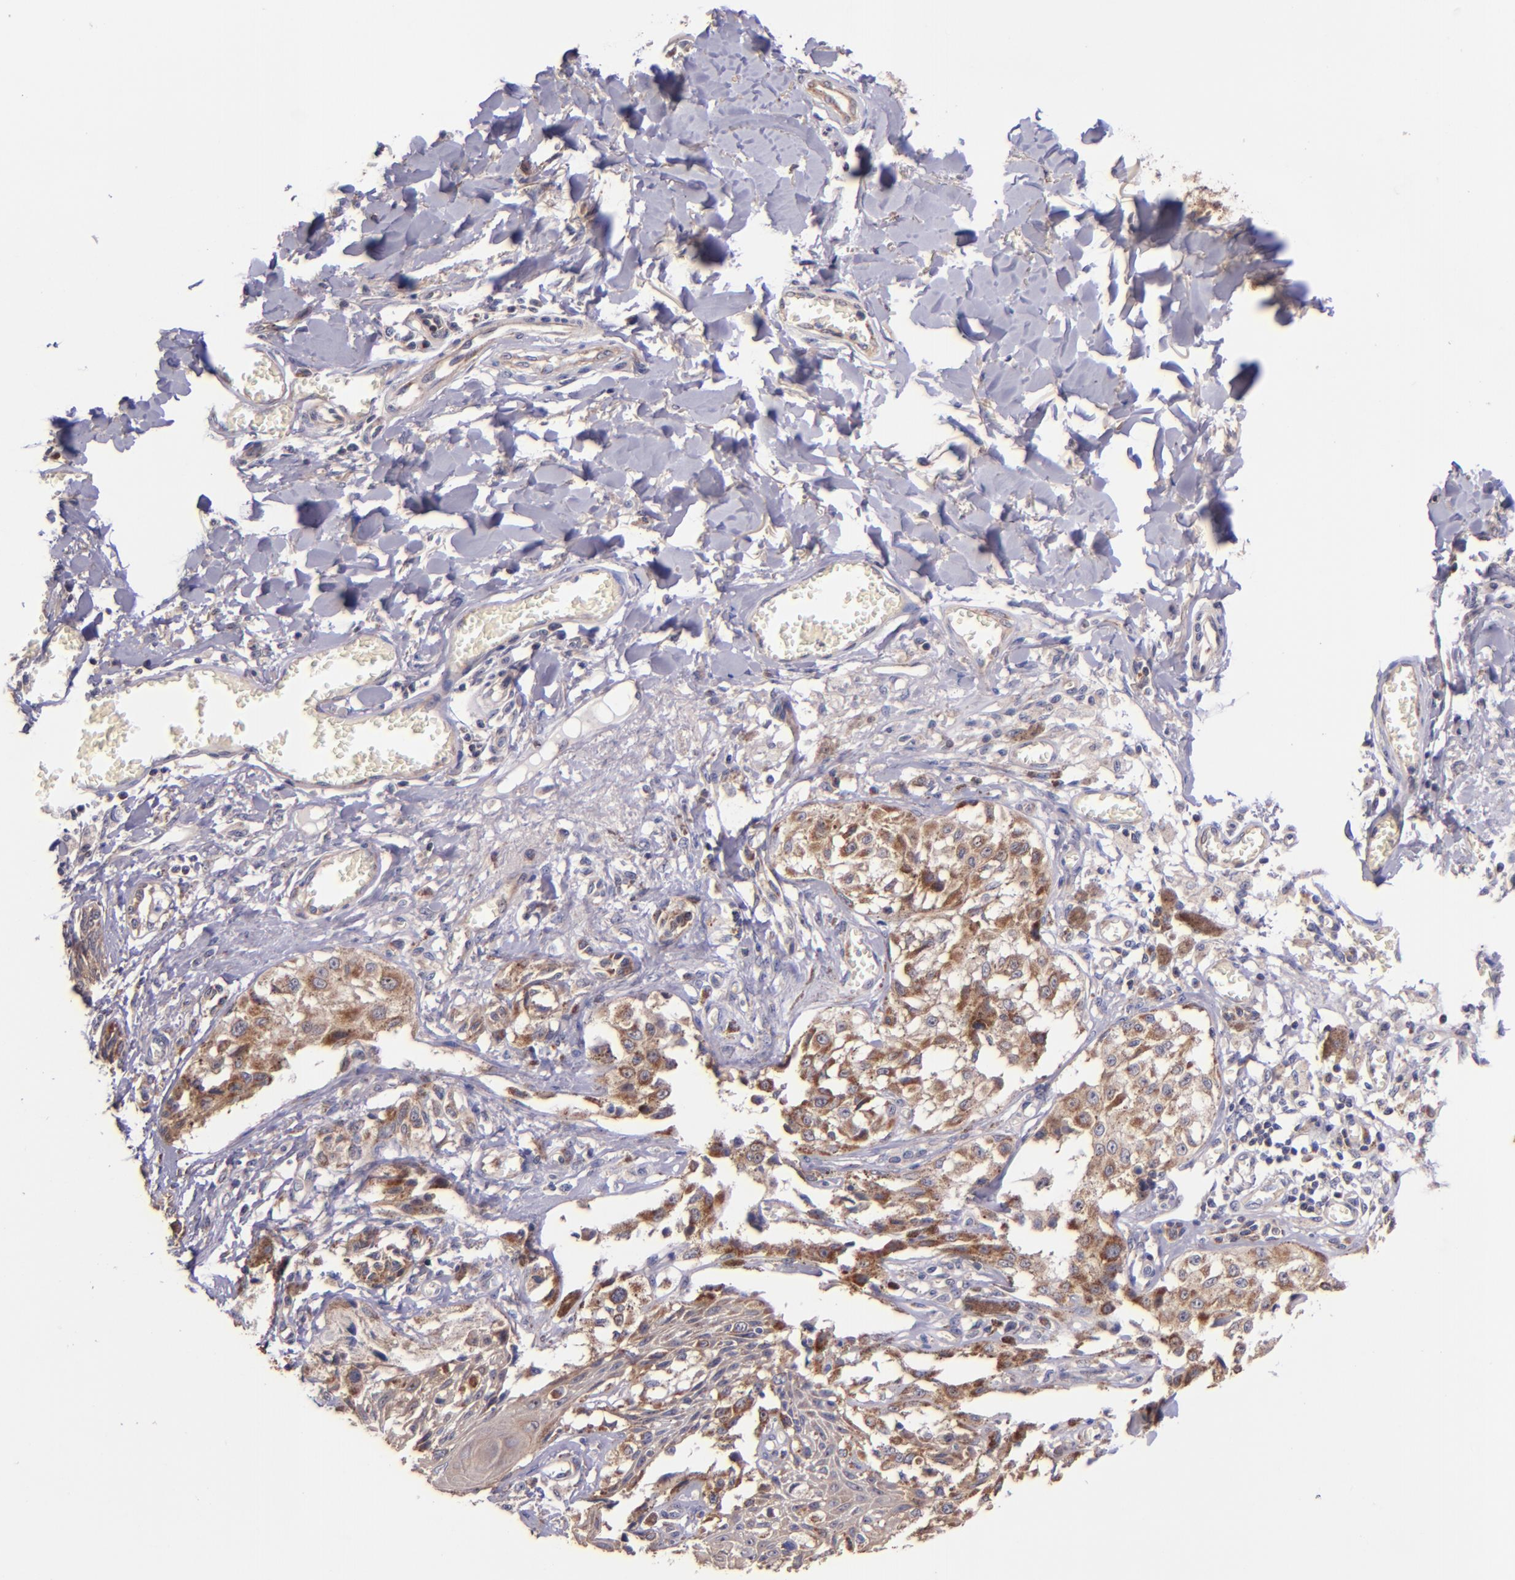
{"staining": {"intensity": "moderate", "quantity": ">75%", "location": "cytoplasmic/membranous"}, "tissue": "melanoma", "cell_type": "Tumor cells", "image_type": "cancer", "snomed": [{"axis": "morphology", "description": "Malignant melanoma, NOS"}, {"axis": "topography", "description": "Skin"}], "caption": "There is medium levels of moderate cytoplasmic/membranous expression in tumor cells of malignant melanoma, as demonstrated by immunohistochemical staining (brown color).", "gene": "SHC1", "patient": {"sex": "female", "age": 82}}